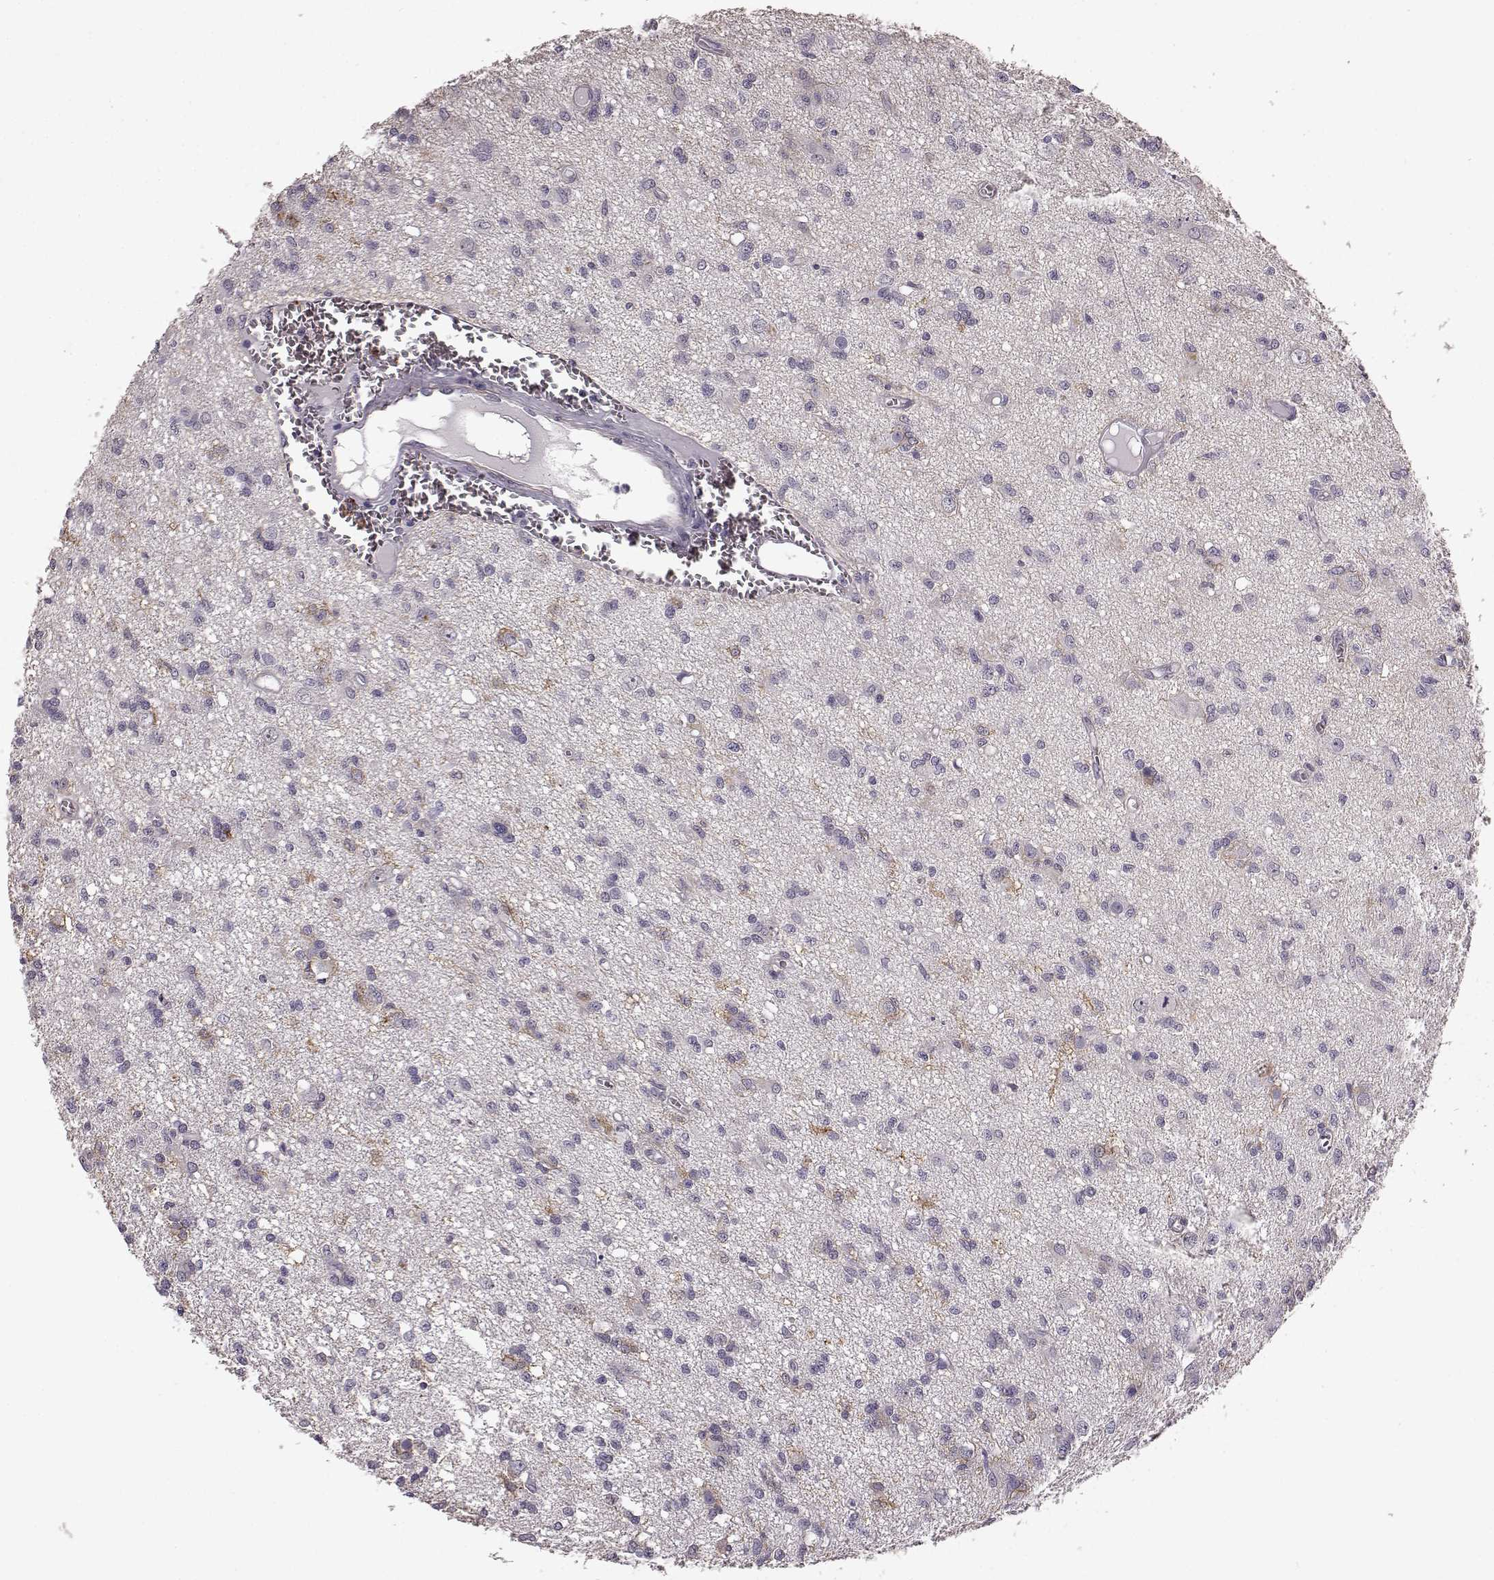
{"staining": {"intensity": "negative", "quantity": "none", "location": "none"}, "tissue": "glioma", "cell_type": "Tumor cells", "image_type": "cancer", "snomed": [{"axis": "morphology", "description": "Glioma, malignant, Low grade"}, {"axis": "topography", "description": "Brain"}], "caption": "This is an IHC image of low-grade glioma (malignant). There is no staining in tumor cells.", "gene": "SLCO3A1", "patient": {"sex": "male", "age": 64}}